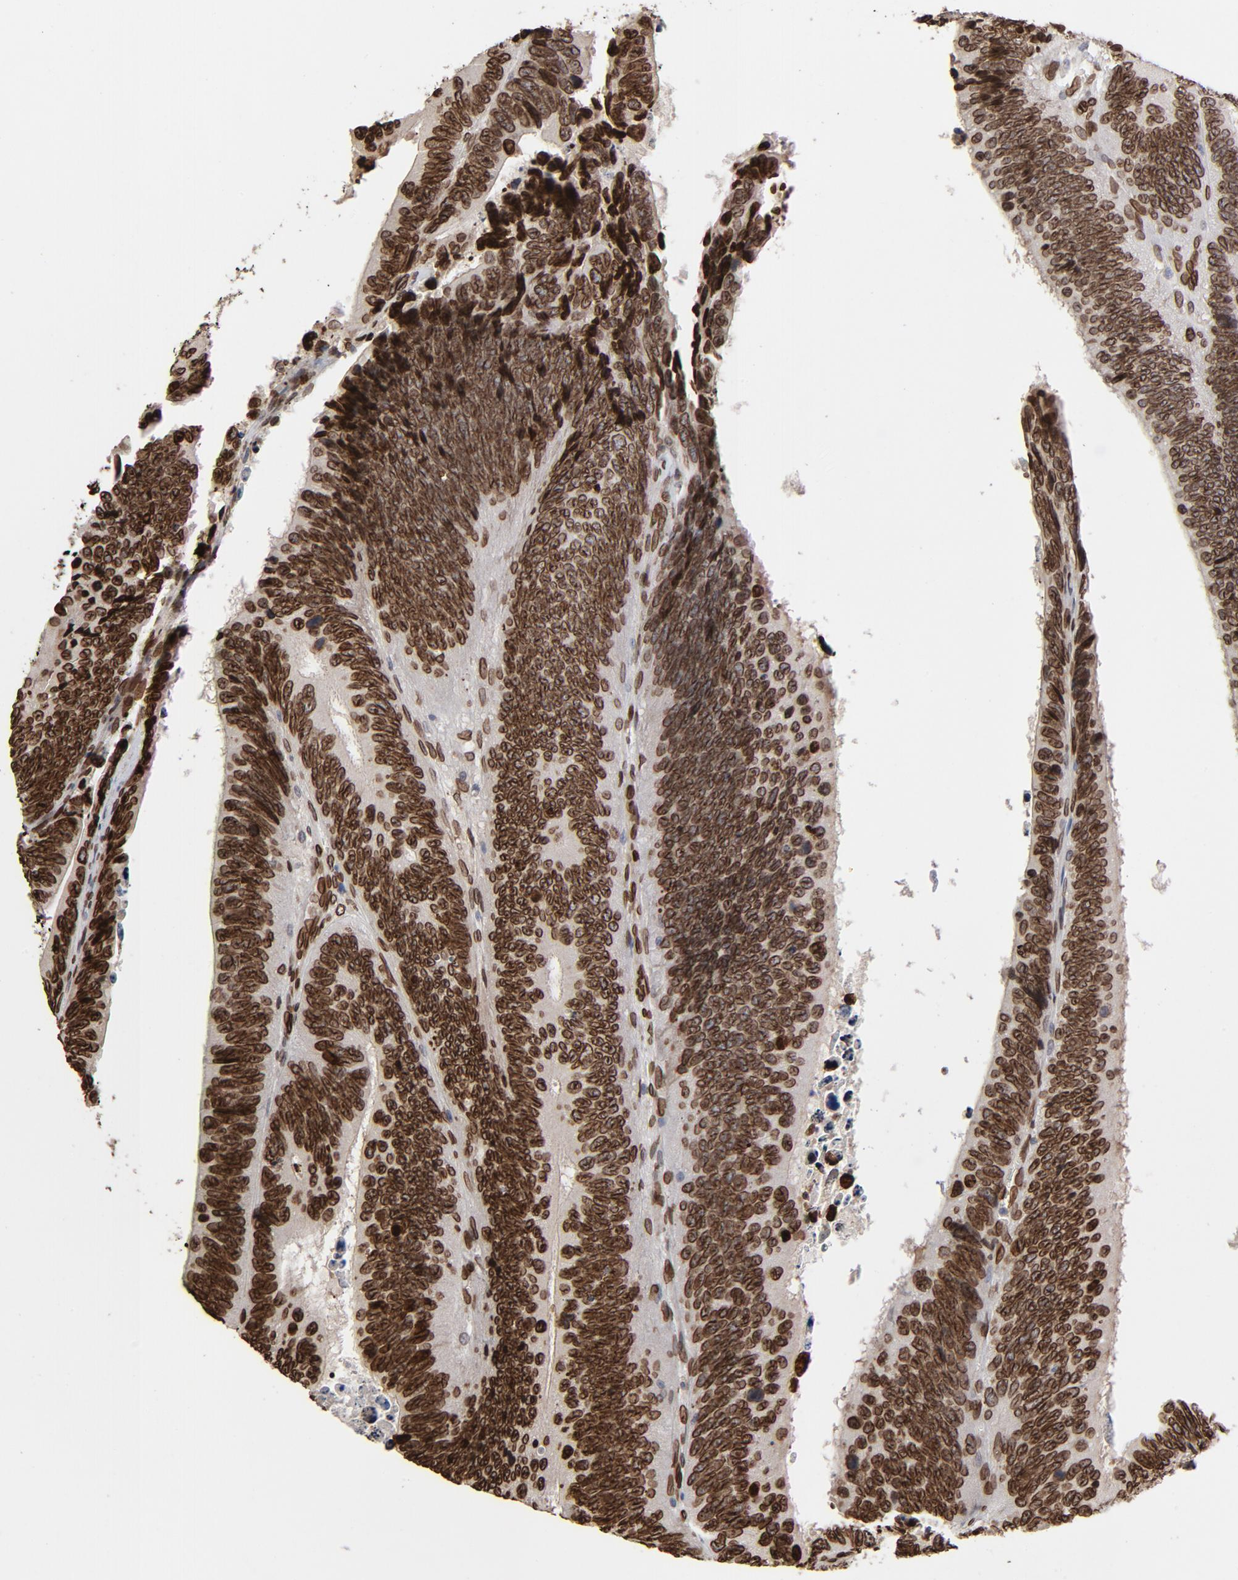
{"staining": {"intensity": "strong", "quantity": ">75%", "location": "cytoplasmic/membranous,nuclear"}, "tissue": "colorectal cancer", "cell_type": "Tumor cells", "image_type": "cancer", "snomed": [{"axis": "morphology", "description": "Adenocarcinoma, NOS"}, {"axis": "topography", "description": "Colon"}], "caption": "Approximately >75% of tumor cells in colorectal adenocarcinoma display strong cytoplasmic/membranous and nuclear protein expression as visualized by brown immunohistochemical staining.", "gene": "LMNA", "patient": {"sex": "male", "age": 72}}